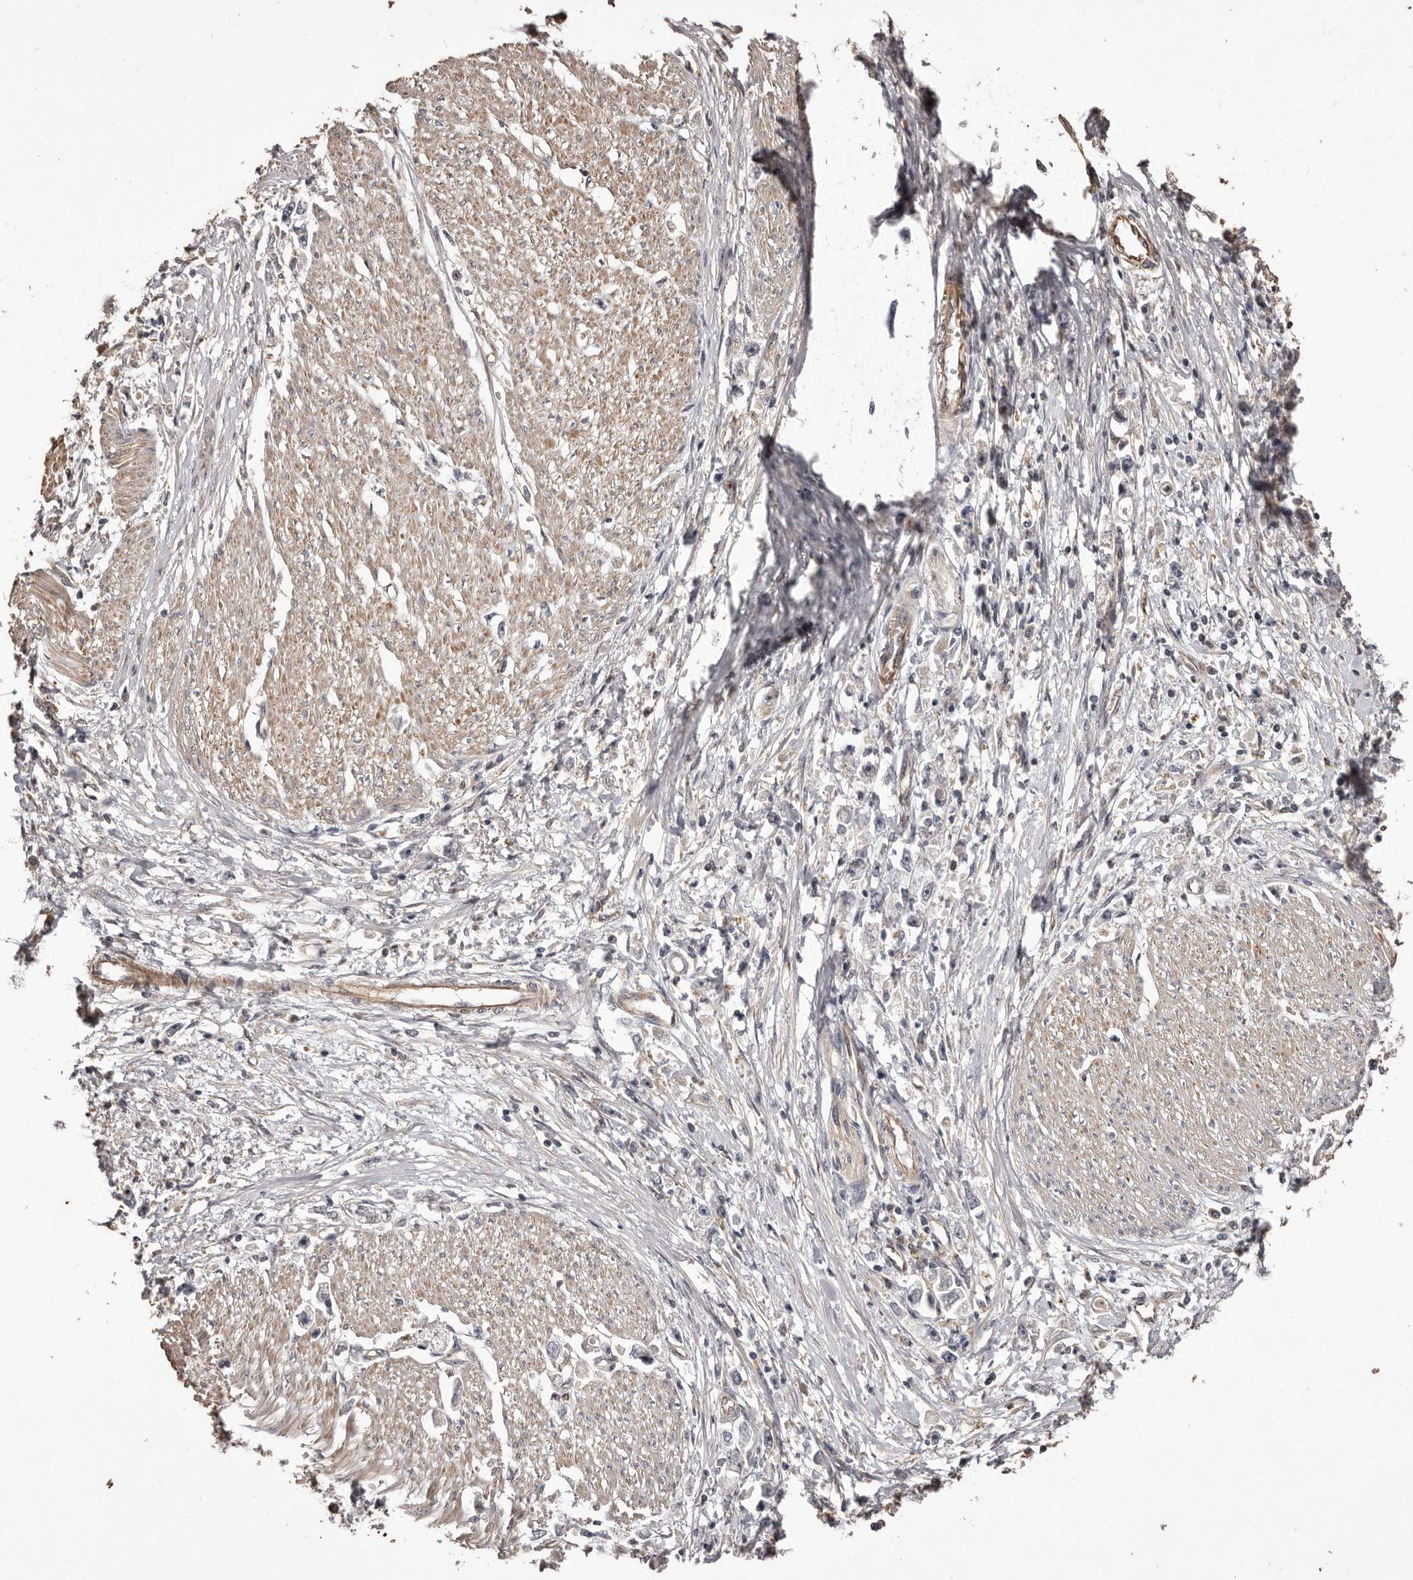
{"staining": {"intensity": "negative", "quantity": "none", "location": "none"}, "tissue": "stomach cancer", "cell_type": "Tumor cells", "image_type": "cancer", "snomed": [{"axis": "morphology", "description": "Adenocarcinoma, NOS"}, {"axis": "topography", "description": "Stomach"}], "caption": "A high-resolution image shows immunohistochemistry staining of stomach cancer, which reveals no significant positivity in tumor cells.", "gene": "ALPK1", "patient": {"sex": "female", "age": 59}}